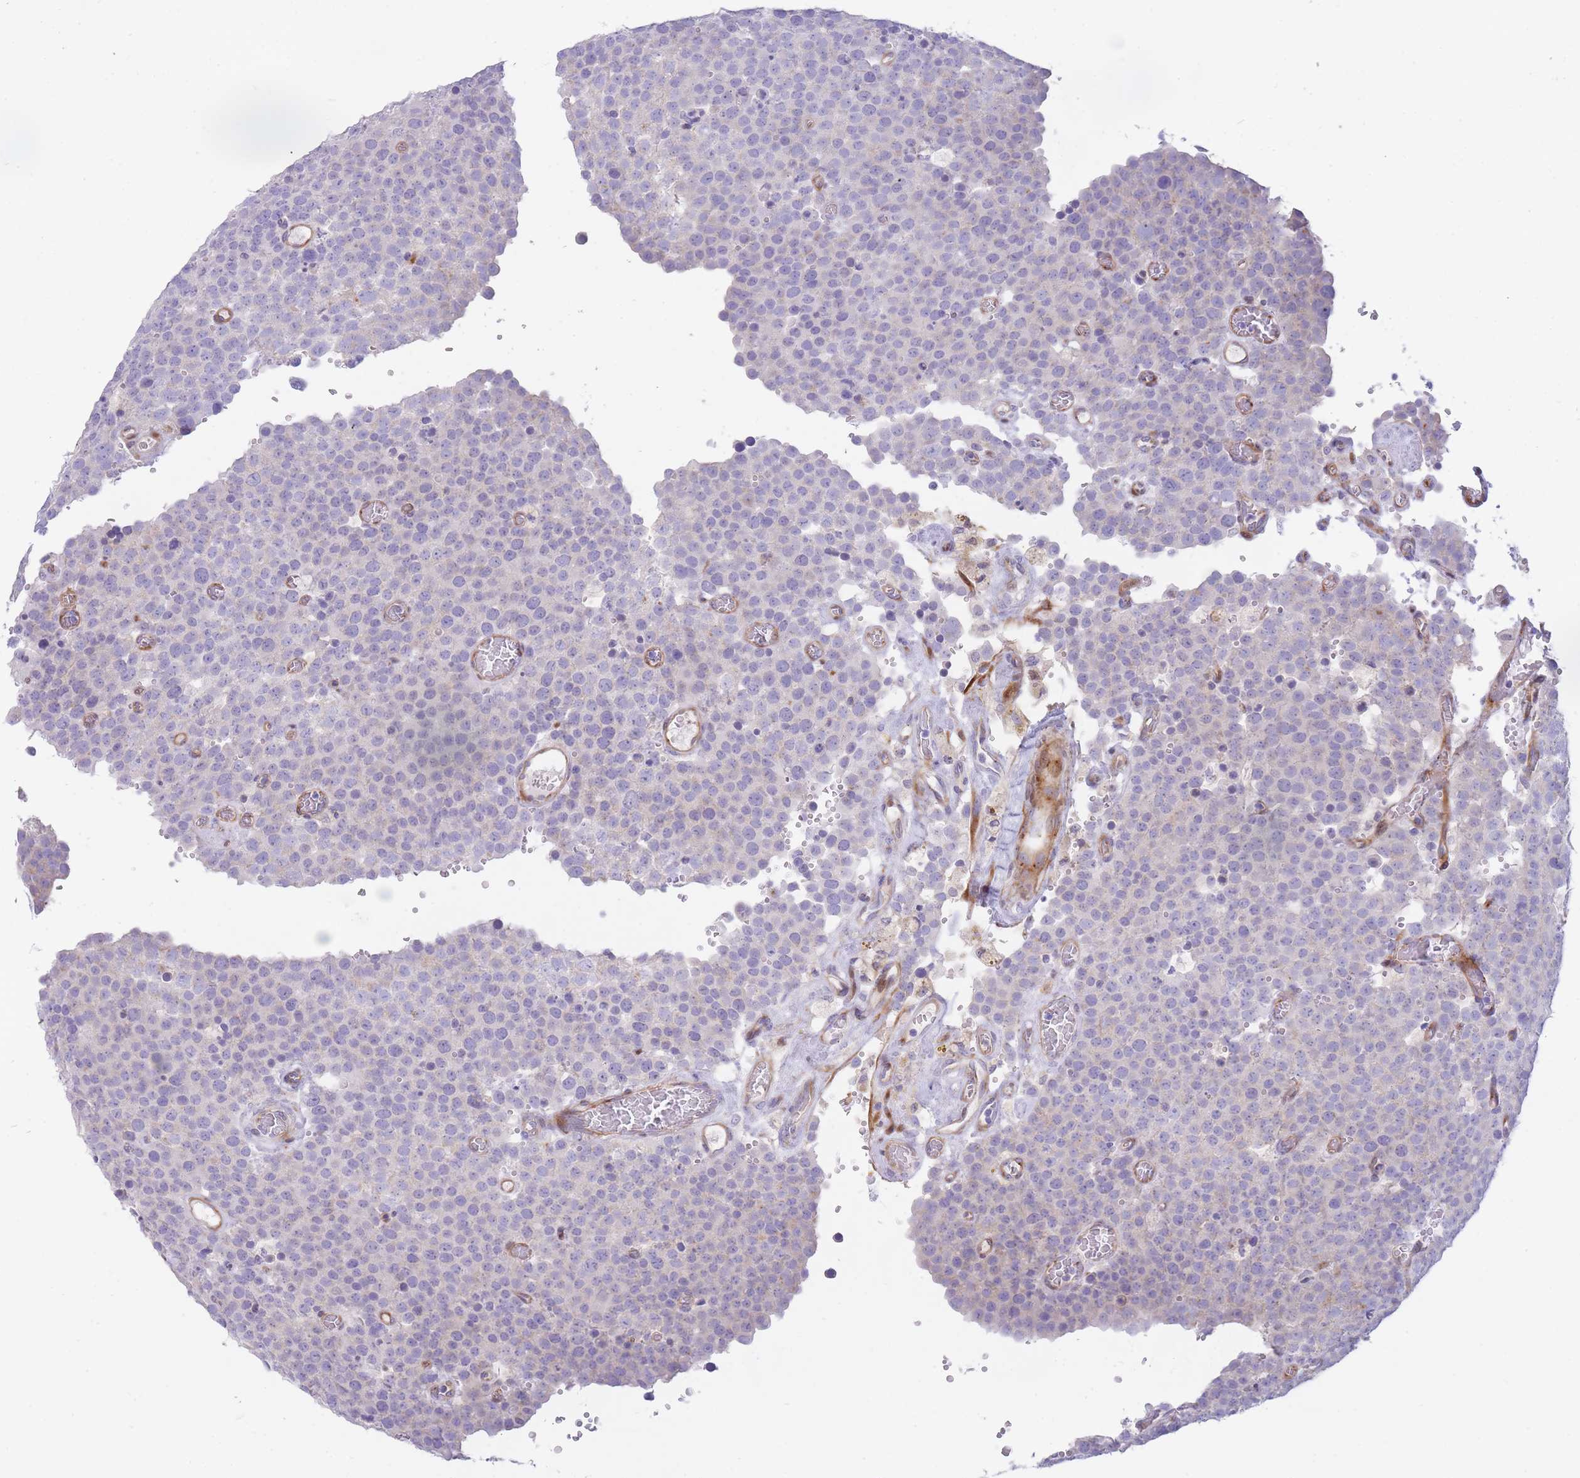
{"staining": {"intensity": "negative", "quantity": "none", "location": "none"}, "tissue": "testis cancer", "cell_type": "Tumor cells", "image_type": "cancer", "snomed": [{"axis": "morphology", "description": "Normal tissue, NOS"}, {"axis": "morphology", "description": "Seminoma, NOS"}, {"axis": "topography", "description": "Testis"}], "caption": "High magnification brightfield microscopy of testis seminoma stained with DAB (3,3'-diaminobenzidine) (brown) and counterstained with hematoxylin (blue): tumor cells show no significant expression.", "gene": "ATP5MC2", "patient": {"sex": "male", "age": 71}}